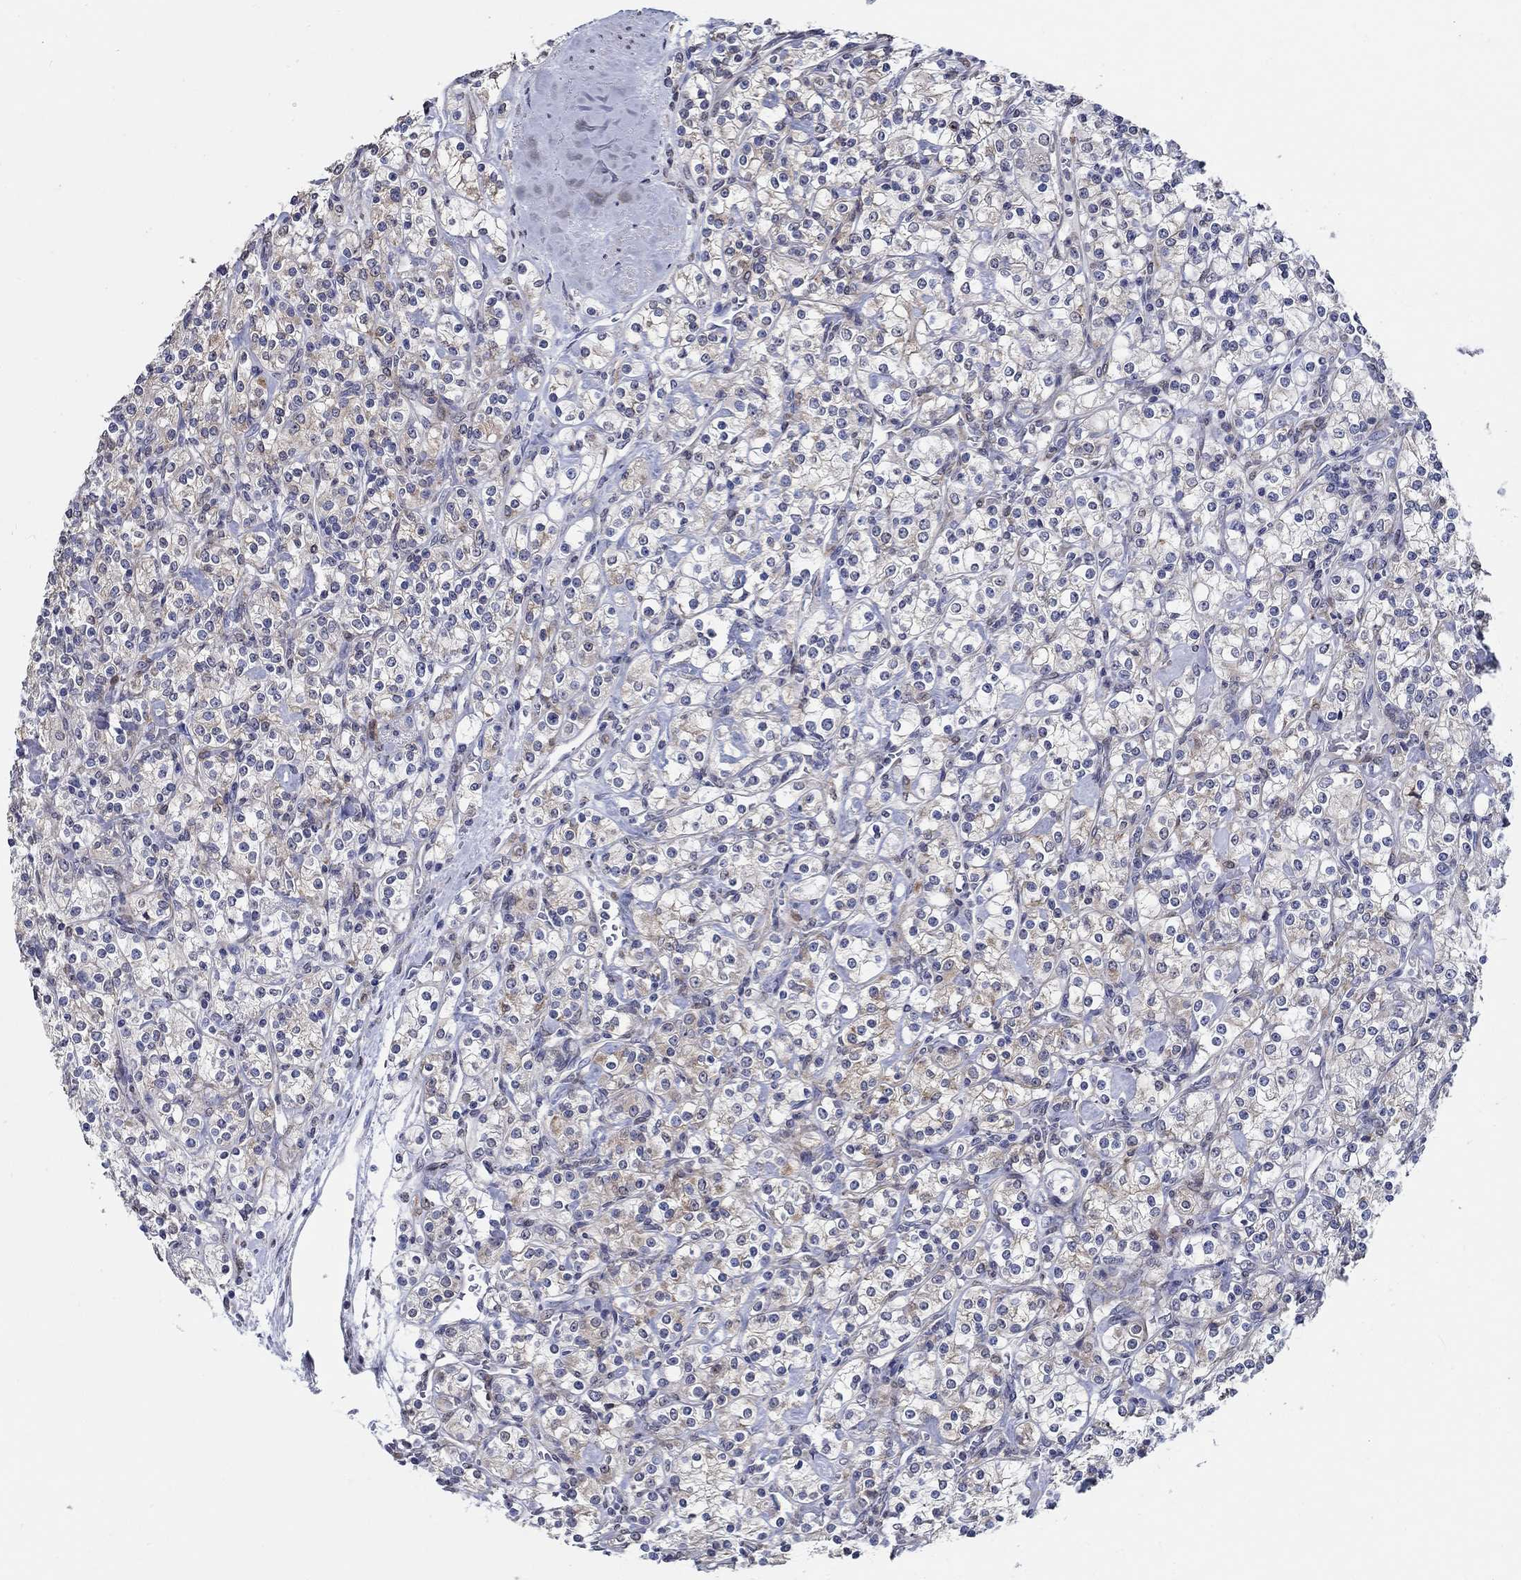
{"staining": {"intensity": "weak", "quantity": "25%-75%", "location": "cytoplasmic/membranous"}, "tissue": "renal cancer", "cell_type": "Tumor cells", "image_type": "cancer", "snomed": [{"axis": "morphology", "description": "Adenocarcinoma, NOS"}, {"axis": "topography", "description": "Kidney"}], "caption": "Tumor cells display low levels of weak cytoplasmic/membranous staining in about 25%-75% of cells in renal cancer.", "gene": "PDE1B", "patient": {"sex": "male", "age": 77}}